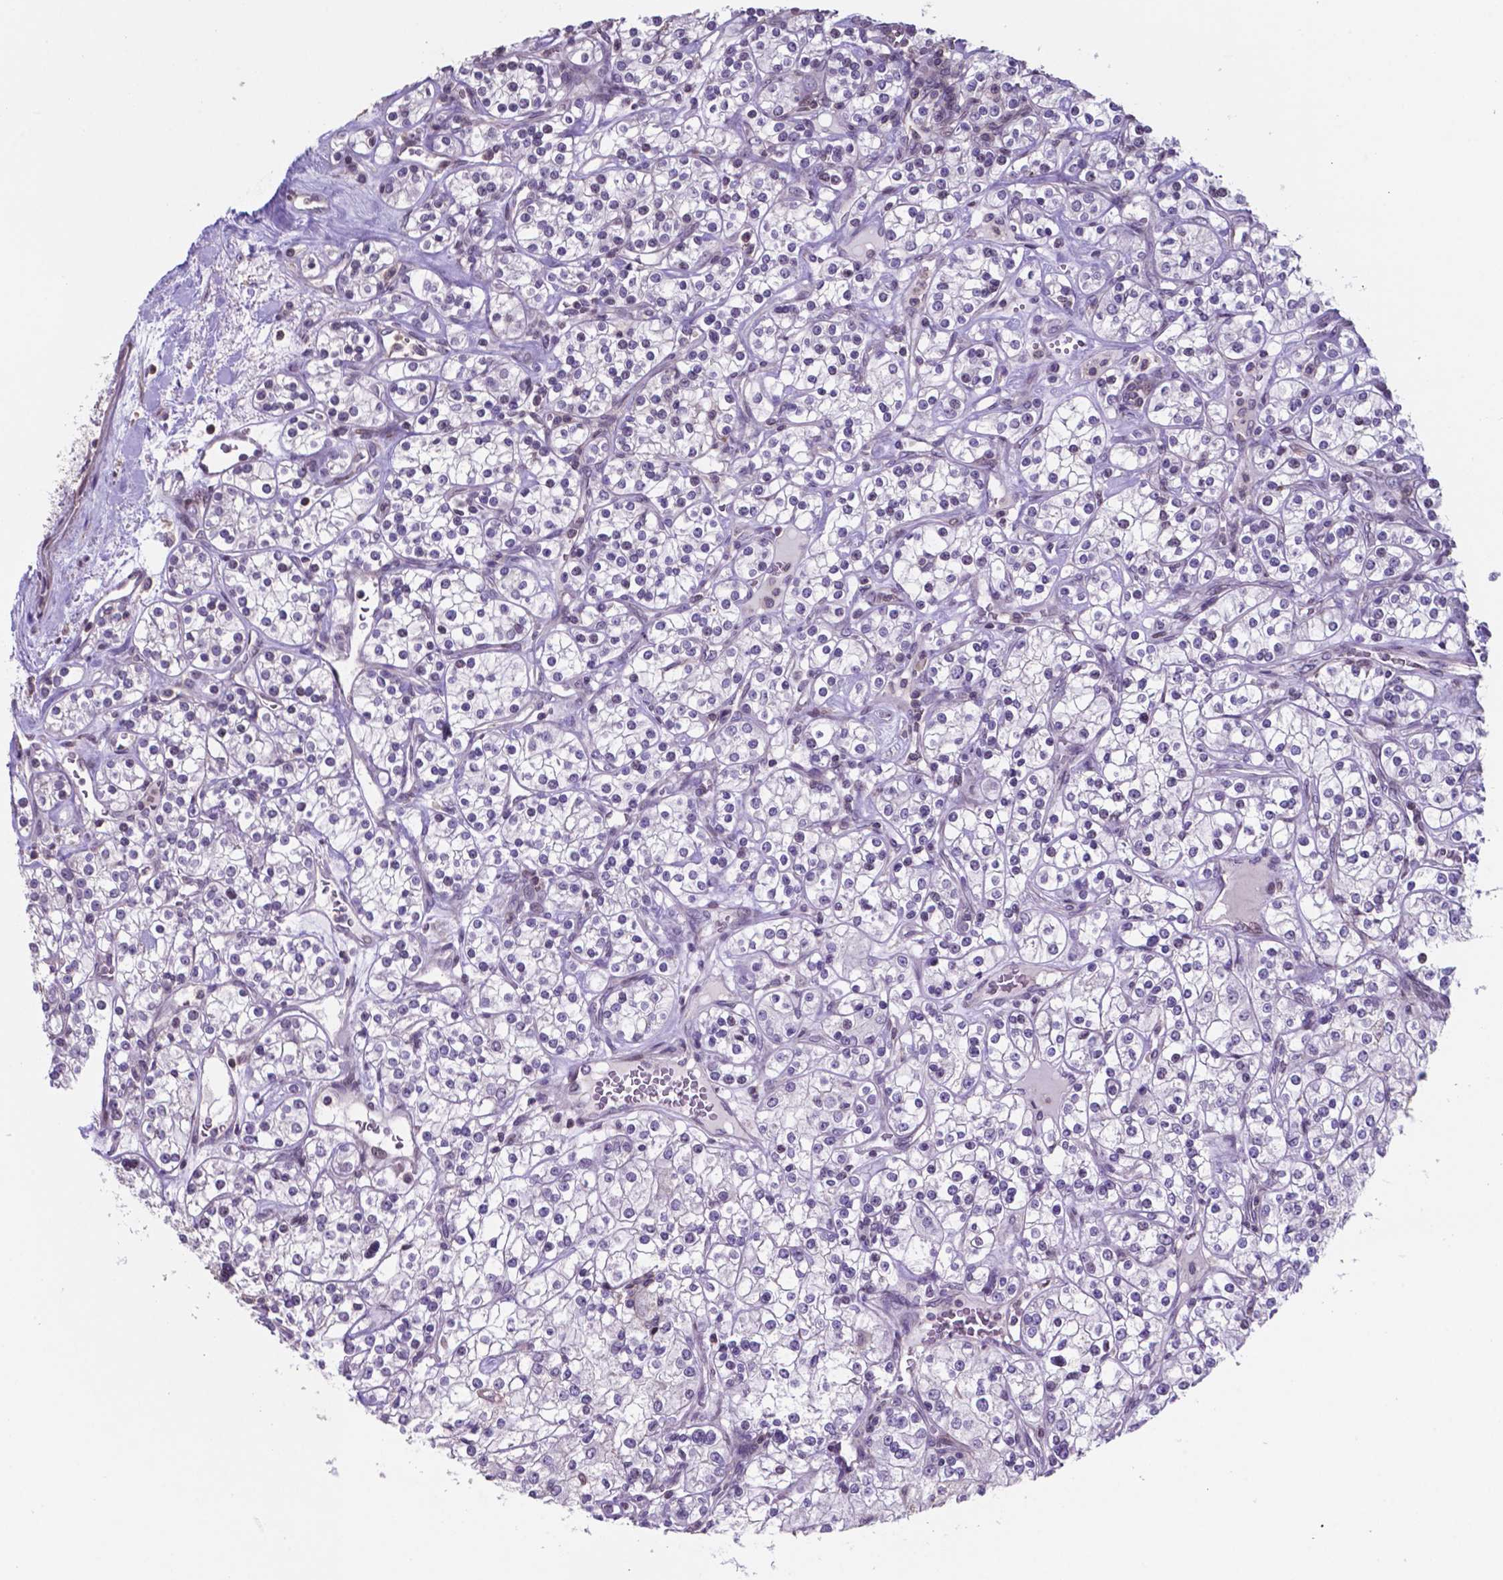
{"staining": {"intensity": "negative", "quantity": "none", "location": "none"}, "tissue": "renal cancer", "cell_type": "Tumor cells", "image_type": "cancer", "snomed": [{"axis": "morphology", "description": "Adenocarcinoma, NOS"}, {"axis": "topography", "description": "Kidney"}], "caption": "A high-resolution histopathology image shows IHC staining of renal cancer, which shows no significant positivity in tumor cells.", "gene": "MLC1", "patient": {"sex": "male", "age": 77}}